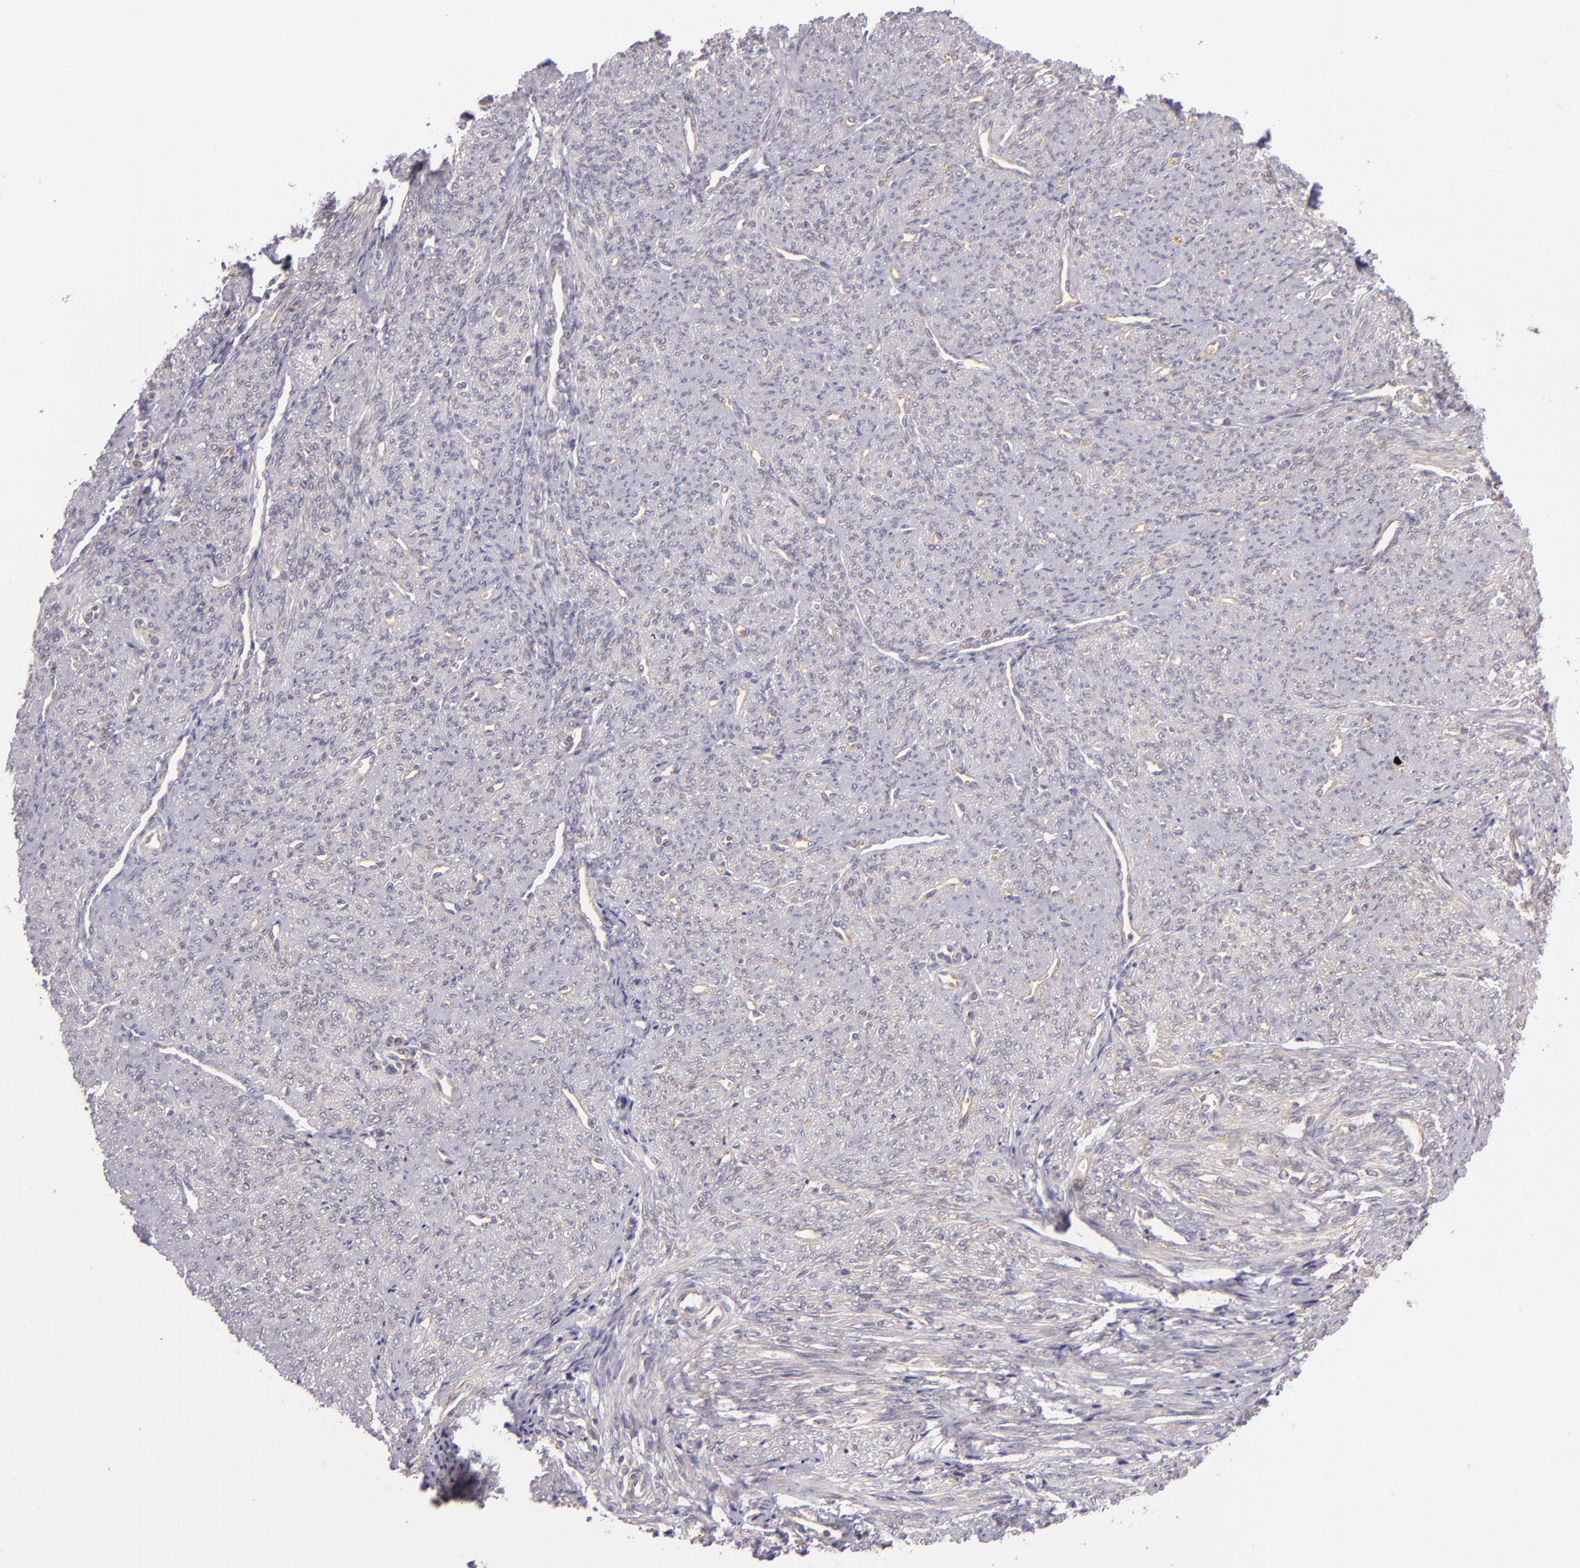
{"staining": {"intensity": "negative", "quantity": "none", "location": "none"}, "tissue": "smooth muscle", "cell_type": "Smooth muscle cells", "image_type": "normal", "snomed": [{"axis": "morphology", "description": "Normal tissue, NOS"}, {"axis": "topography", "description": "Cervix"}, {"axis": "topography", "description": "Endometrium"}], "caption": "This is a histopathology image of immunohistochemistry staining of benign smooth muscle, which shows no positivity in smooth muscle cells.", "gene": "UPF3B", "patient": {"sex": "female", "age": 65}}